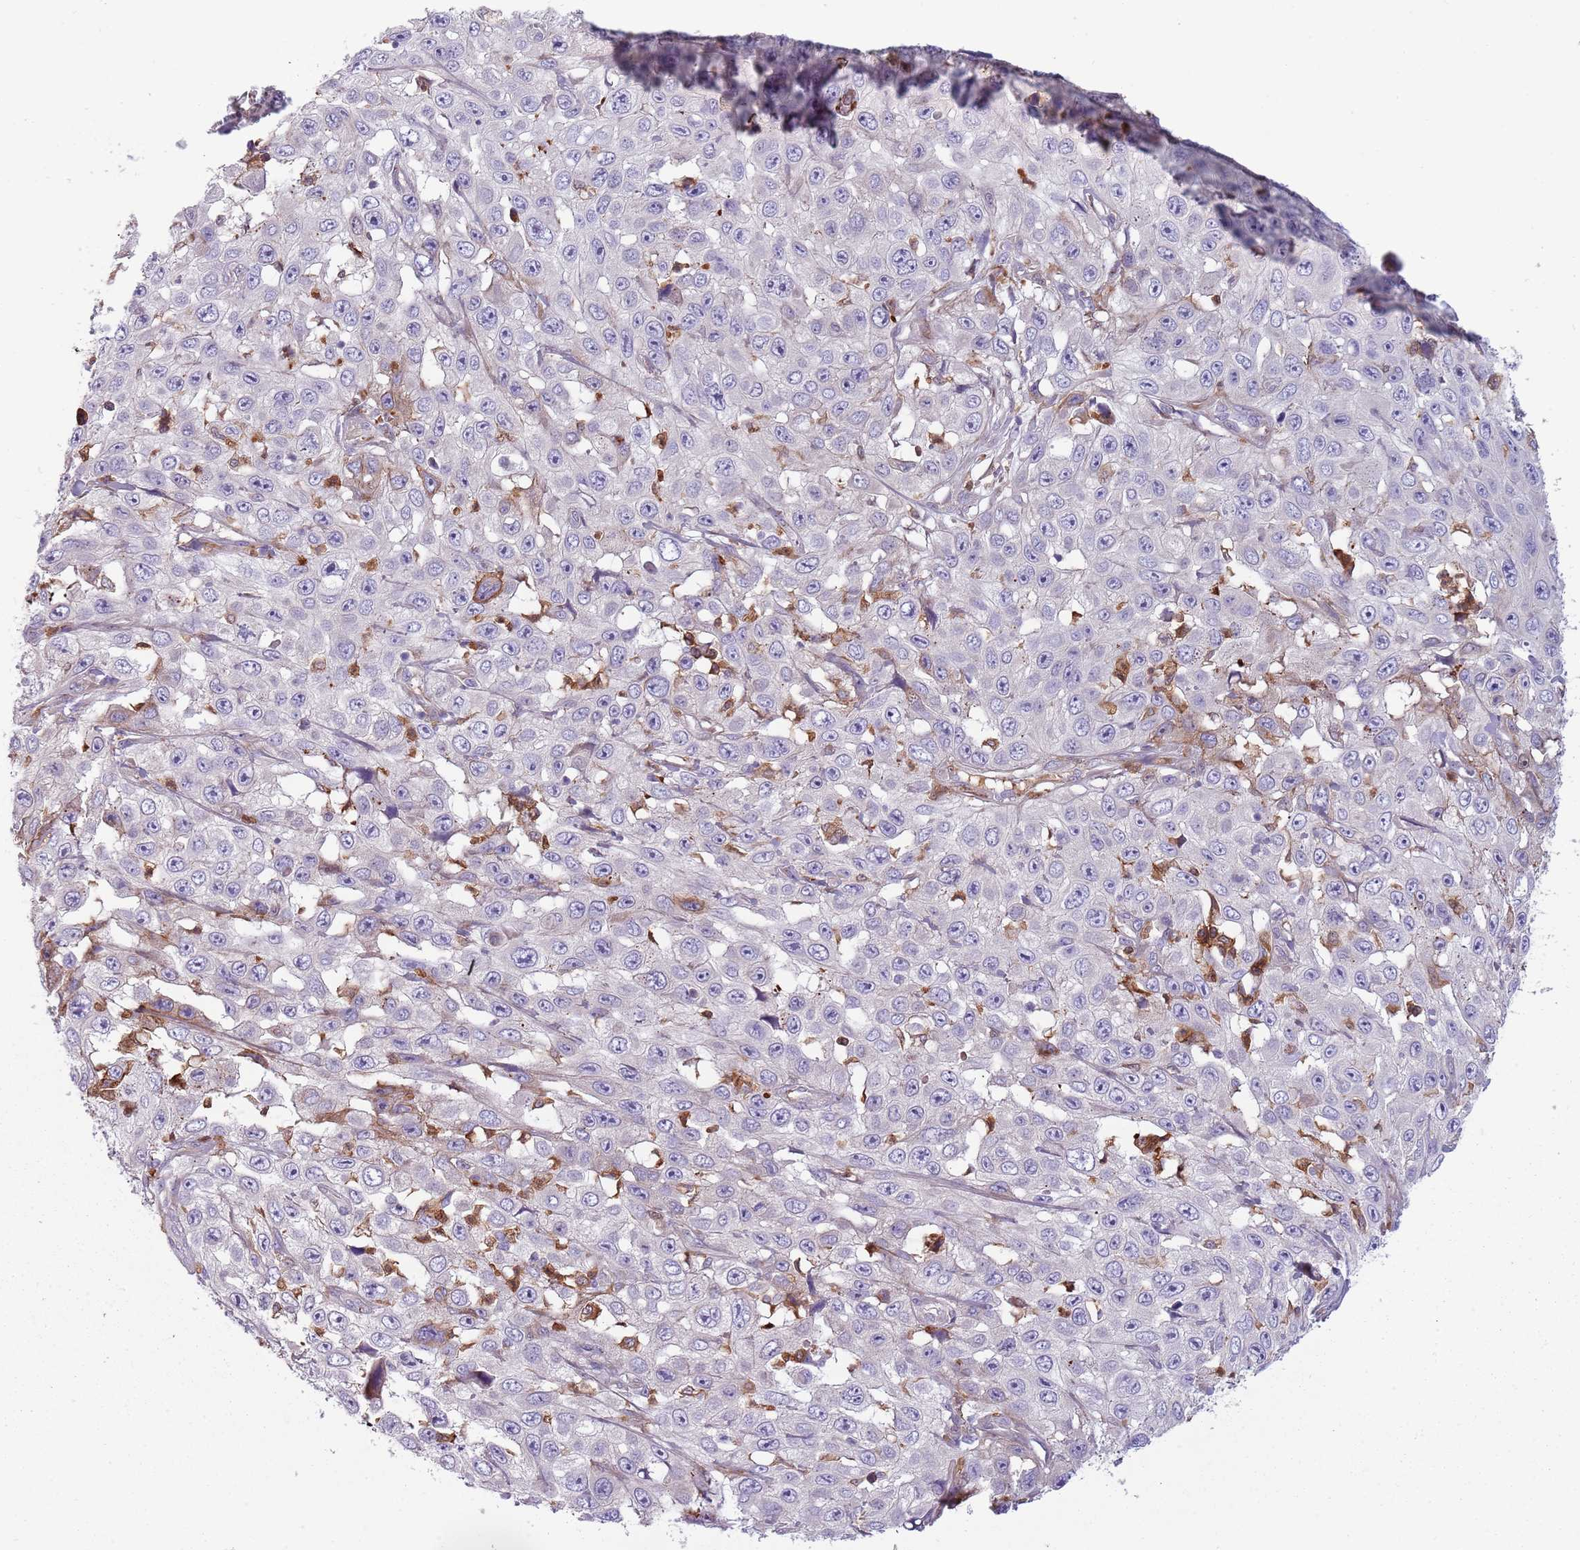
{"staining": {"intensity": "negative", "quantity": "none", "location": "none"}, "tissue": "skin cancer", "cell_type": "Tumor cells", "image_type": "cancer", "snomed": [{"axis": "morphology", "description": "Squamous cell carcinoma, NOS"}, {"axis": "topography", "description": "Skin"}], "caption": "IHC micrograph of human squamous cell carcinoma (skin) stained for a protein (brown), which exhibits no positivity in tumor cells.", "gene": "NADK", "patient": {"sex": "male", "age": 82}}